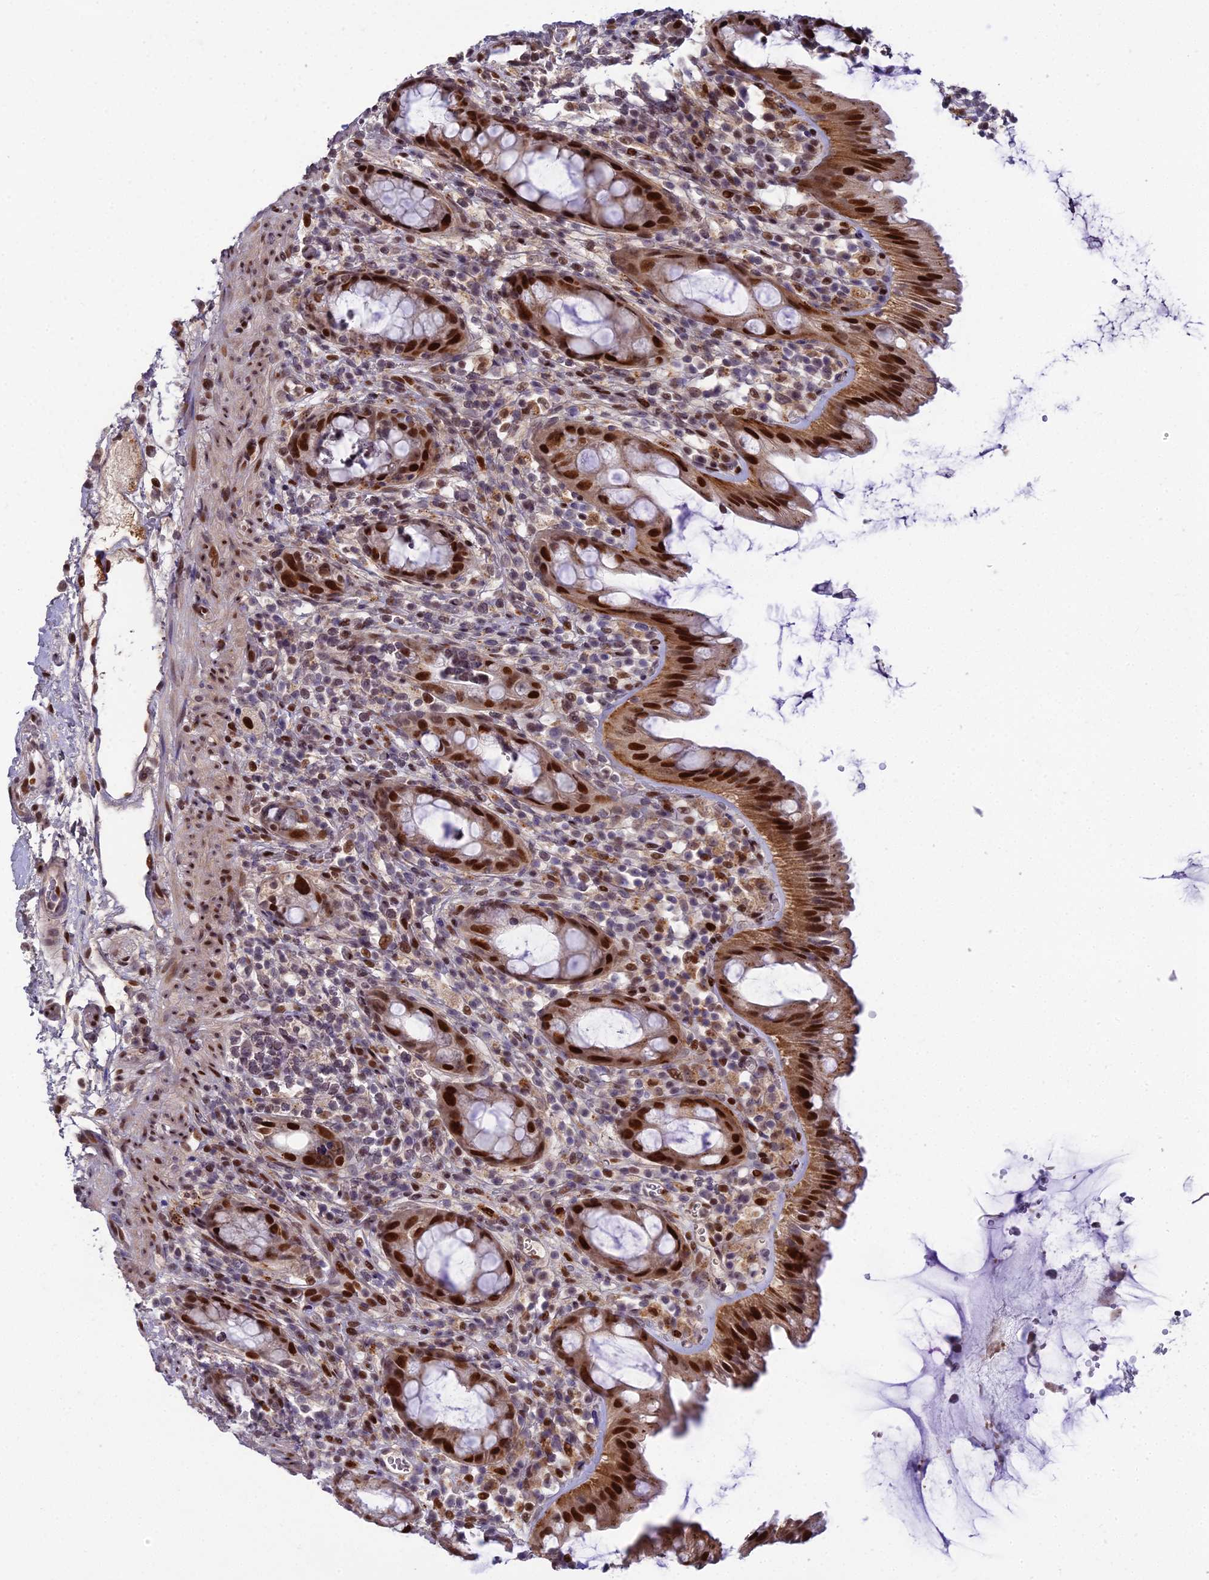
{"staining": {"intensity": "strong", "quantity": ">75%", "location": "cytoplasmic/membranous,nuclear"}, "tissue": "rectum", "cell_type": "Glandular cells", "image_type": "normal", "snomed": [{"axis": "morphology", "description": "Normal tissue, NOS"}, {"axis": "topography", "description": "Rectum"}], "caption": "Rectum was stained to show a protein in brown. There is high levels of strong cytoplasmic/membranous,nuclear staining in about >75% of glandular cells.", "gene": "ZNF707", "patient": {"sex": "female", "age": 57}}